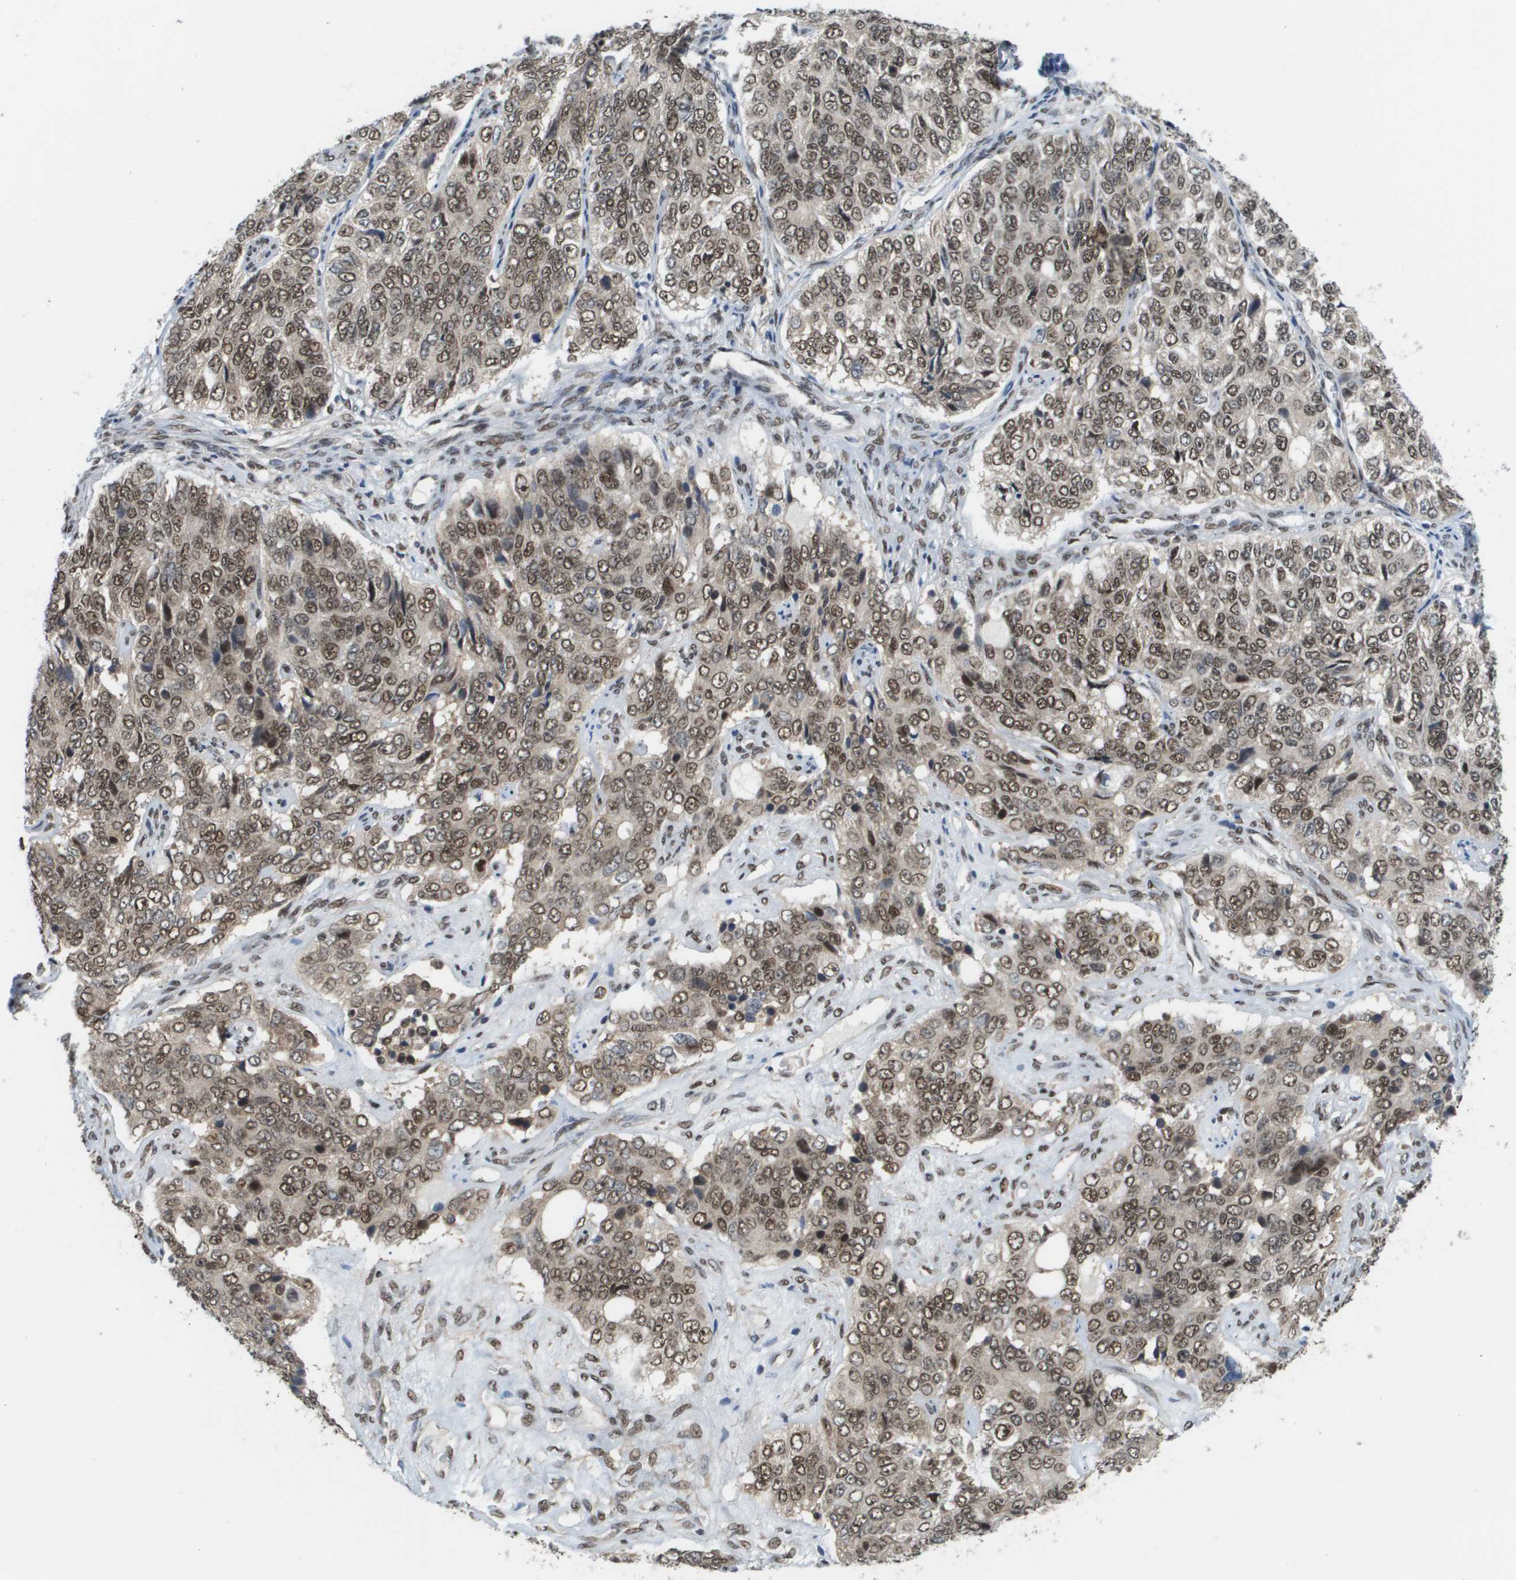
{"staining": {"intensity": "moderate", "quantity": ">75%", "location": "nuclear"}, "tissue": "ovarian cancer", "cell_type": "Tumor cells", "image_type": "cancer", "snomed": [{"axis": "morphology", "description": "Carcinoma, endometroid"}, {"axis": "topography", "description": "Ovary"}], "caption": "Immunohistochemistry staining of ovarian cancer, which exhibits medium levels of moderate nuclear expression in about >75% of tumor cells indicating moderate nuclear protein staining. The staining was performed using DAB (3,3'-diaminobenzidine) (brown) for protein detection and nuclei were counterstained in hematoxylin (blue).", "gene": "PRCC", "patient": {"sex": "female", "age": 51}}